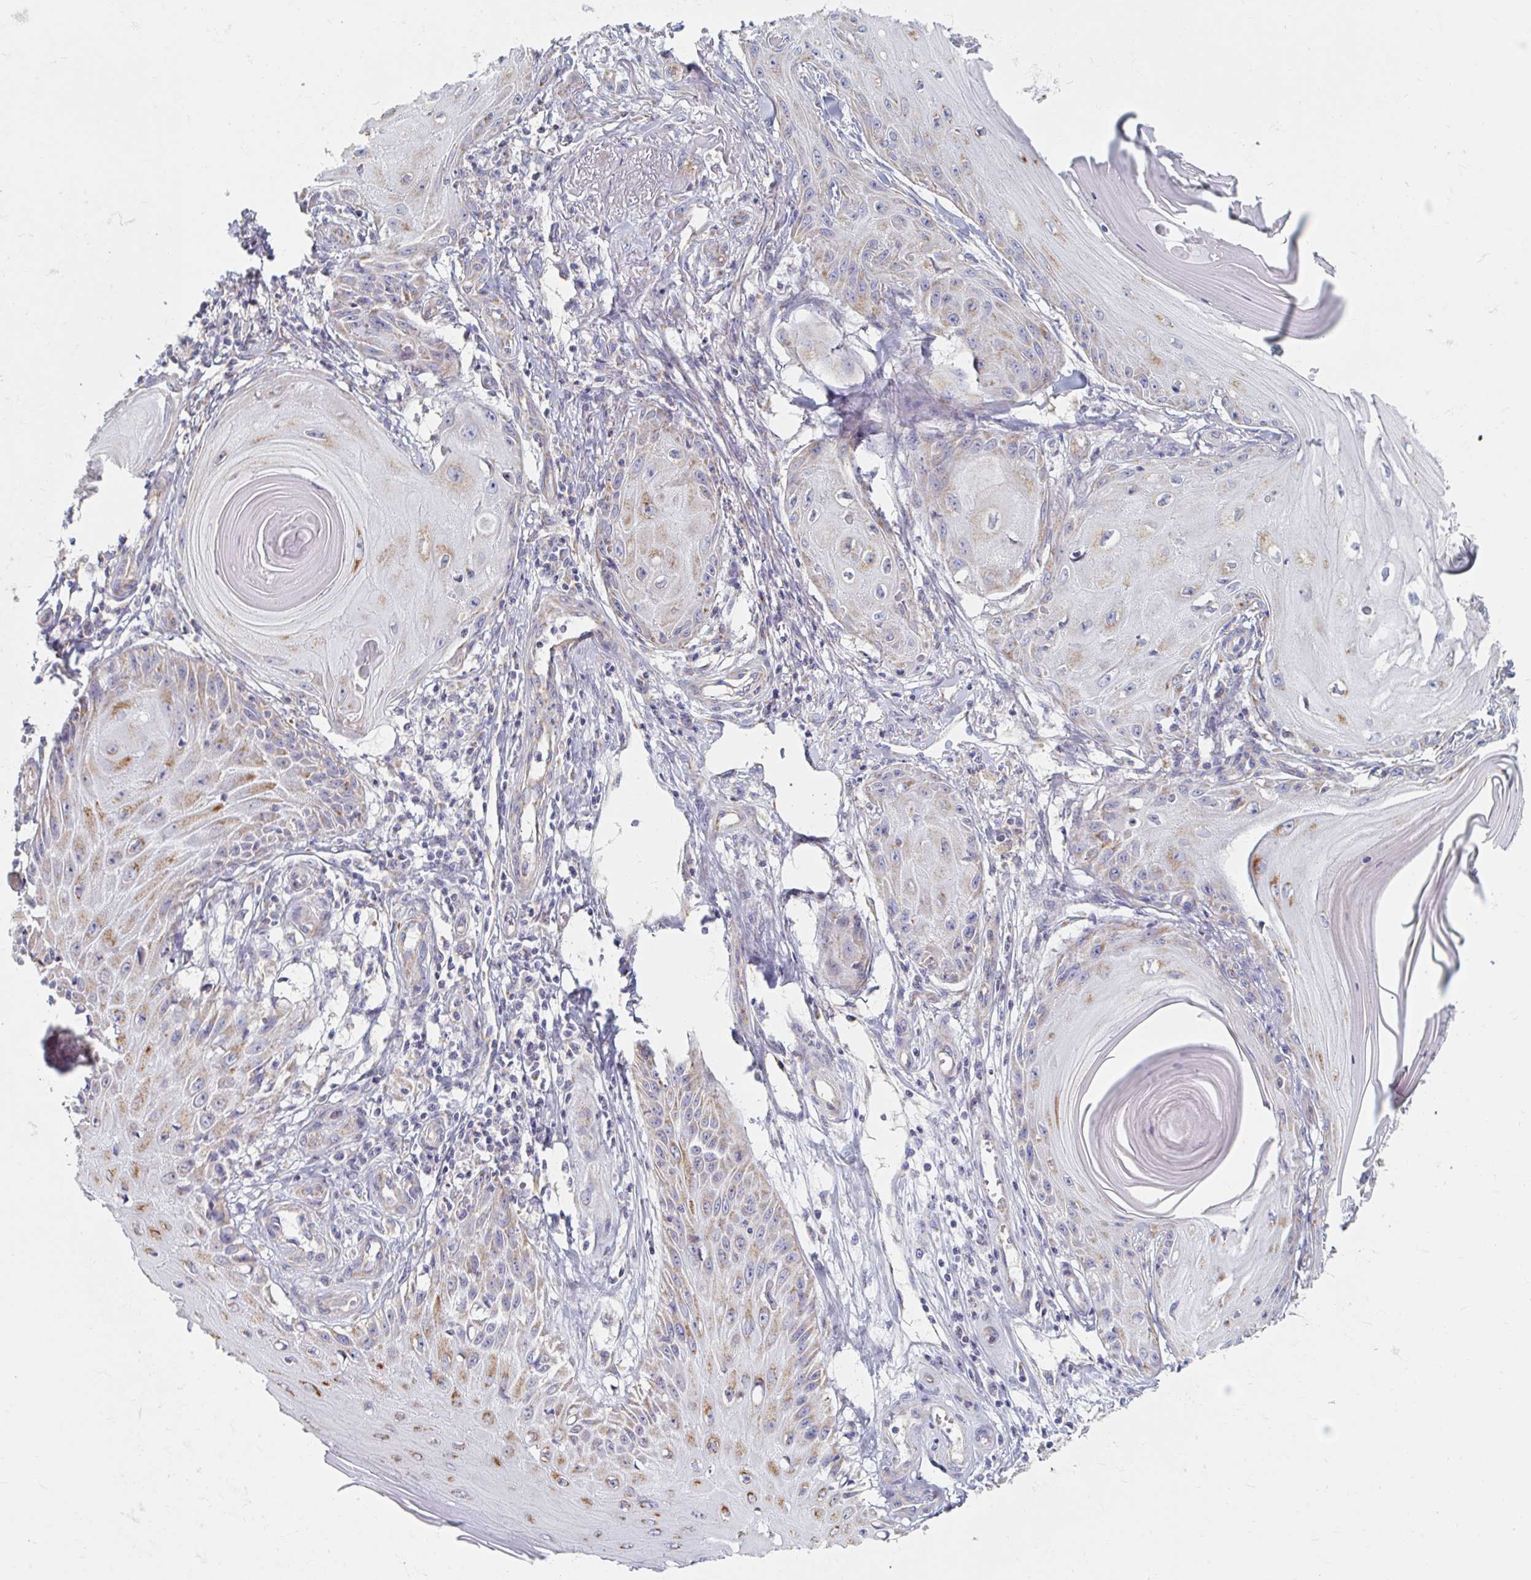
{"staining": {"intensity": "moderate", "quantity": ">75%", "location": "cytoplasmic/membranous"}, "tissue": "skin cancer", "cell_type": "Tumor cells", "image_type": "cancer", "snomed": [{"axis": "morphology", "description": "Squamous cell carcinoma, NOS"}, {"axis": "topography", "description": "Skin"}], "caption": "The immunohistochemical stain labels moderate cytoplasmic/membranous positivity in tumor cells of squamous cell carcinoma (skin) tissue.", "gene": "MAVS", "patient": {"sex": "female", "age": 77}}